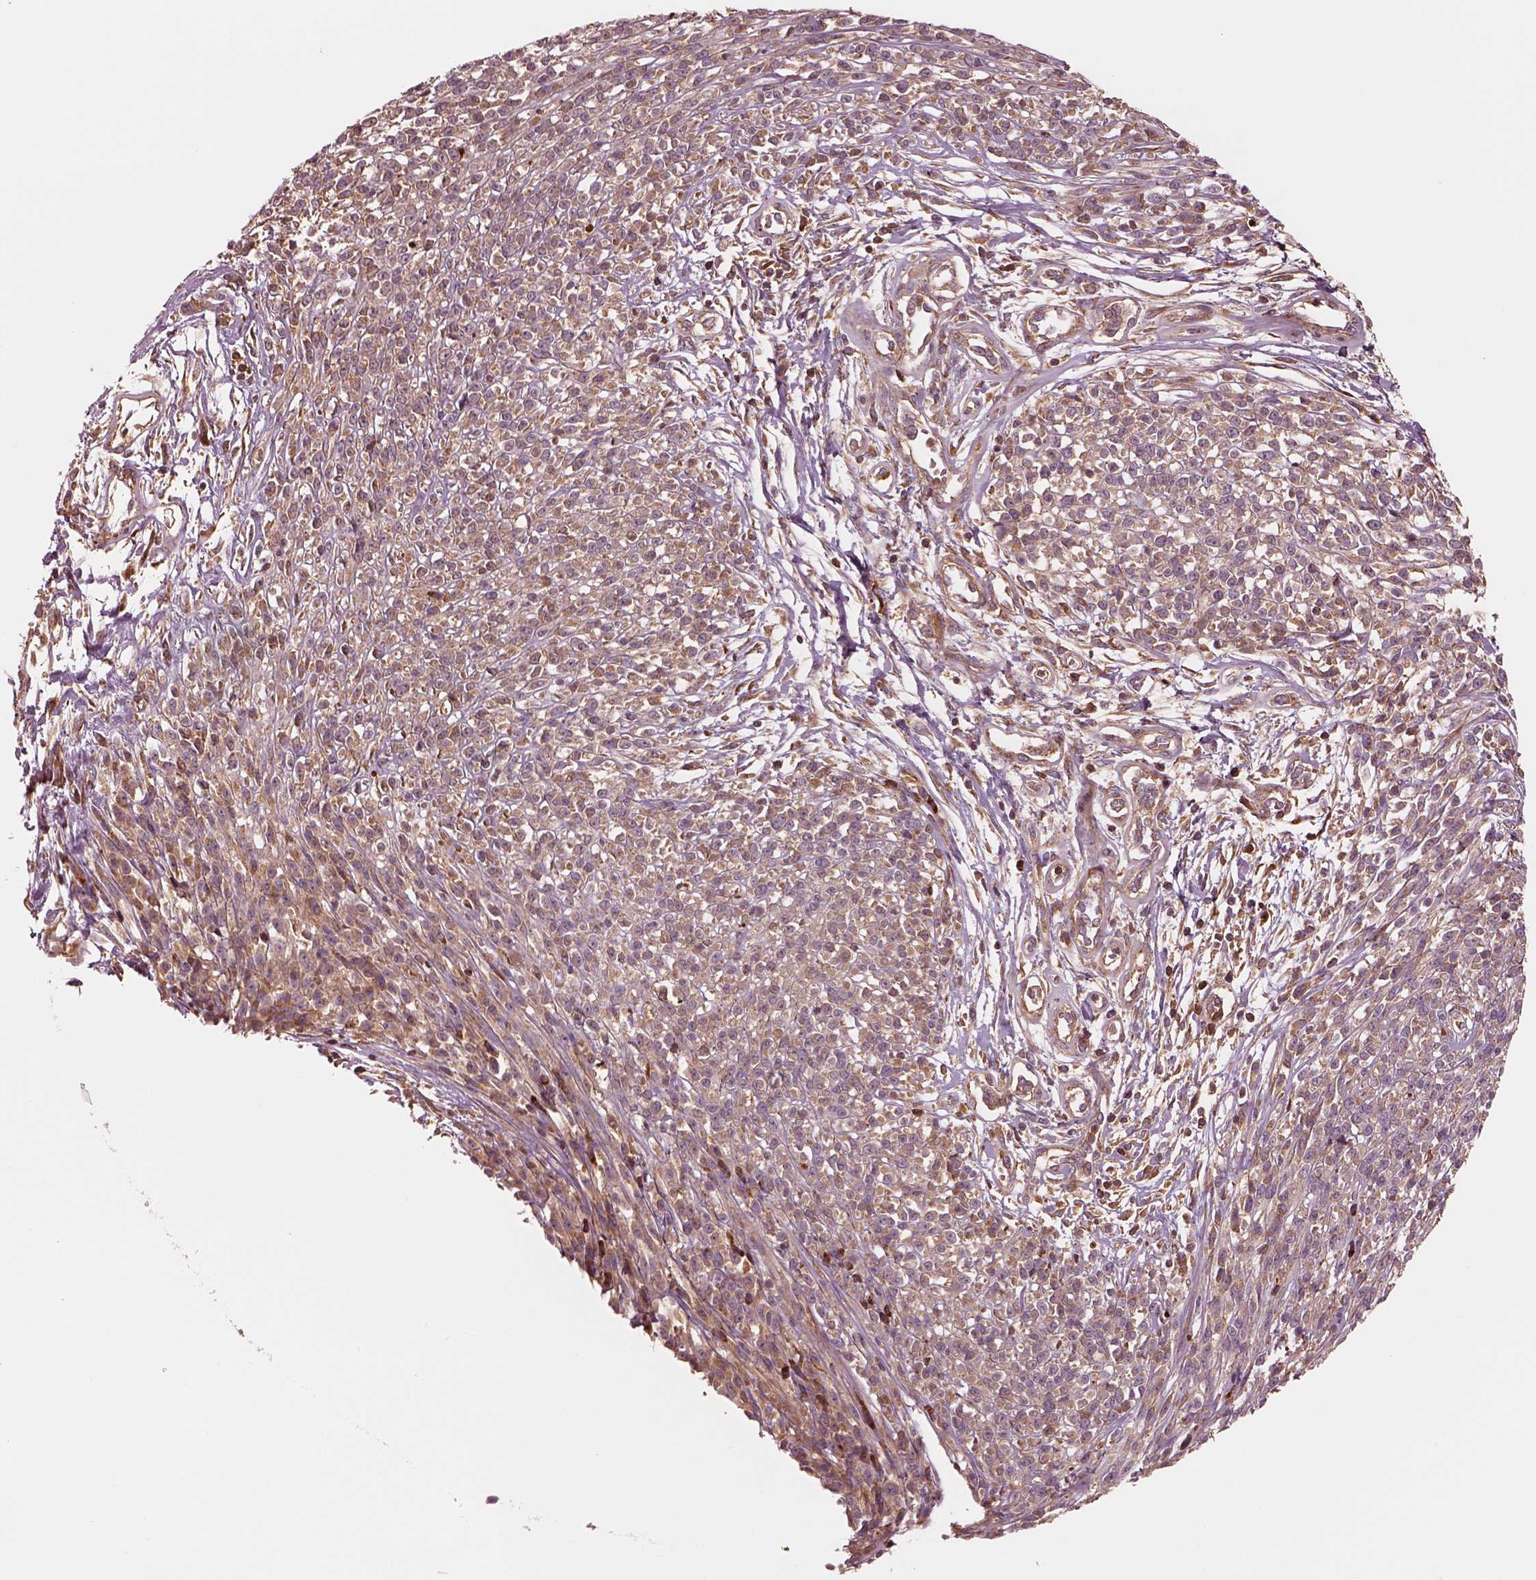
{"staining": {"intensity": "weak", "quantity": "25%-75%", "location": "cytoplasmic/membranous"}, "tissue": "melanoma", "cell_type": "Tumor cells", "image_type": "cancer", "snomed": [{"axis": "morphology", "description": "Malignant melanoma, NOS"}, {"axis": "topography", "description": "Skin"}, {"axis": "topography", "description": "Skin of trunk"}], "caption": "Brown immunohistochemical staining in human malignant melanoma exhibits weak cytoplasmic/membranous positivity in about 25%-75% of tumor cells.", "gene": "ASCC2", "patient": {"sex": "male", "age": 74}}